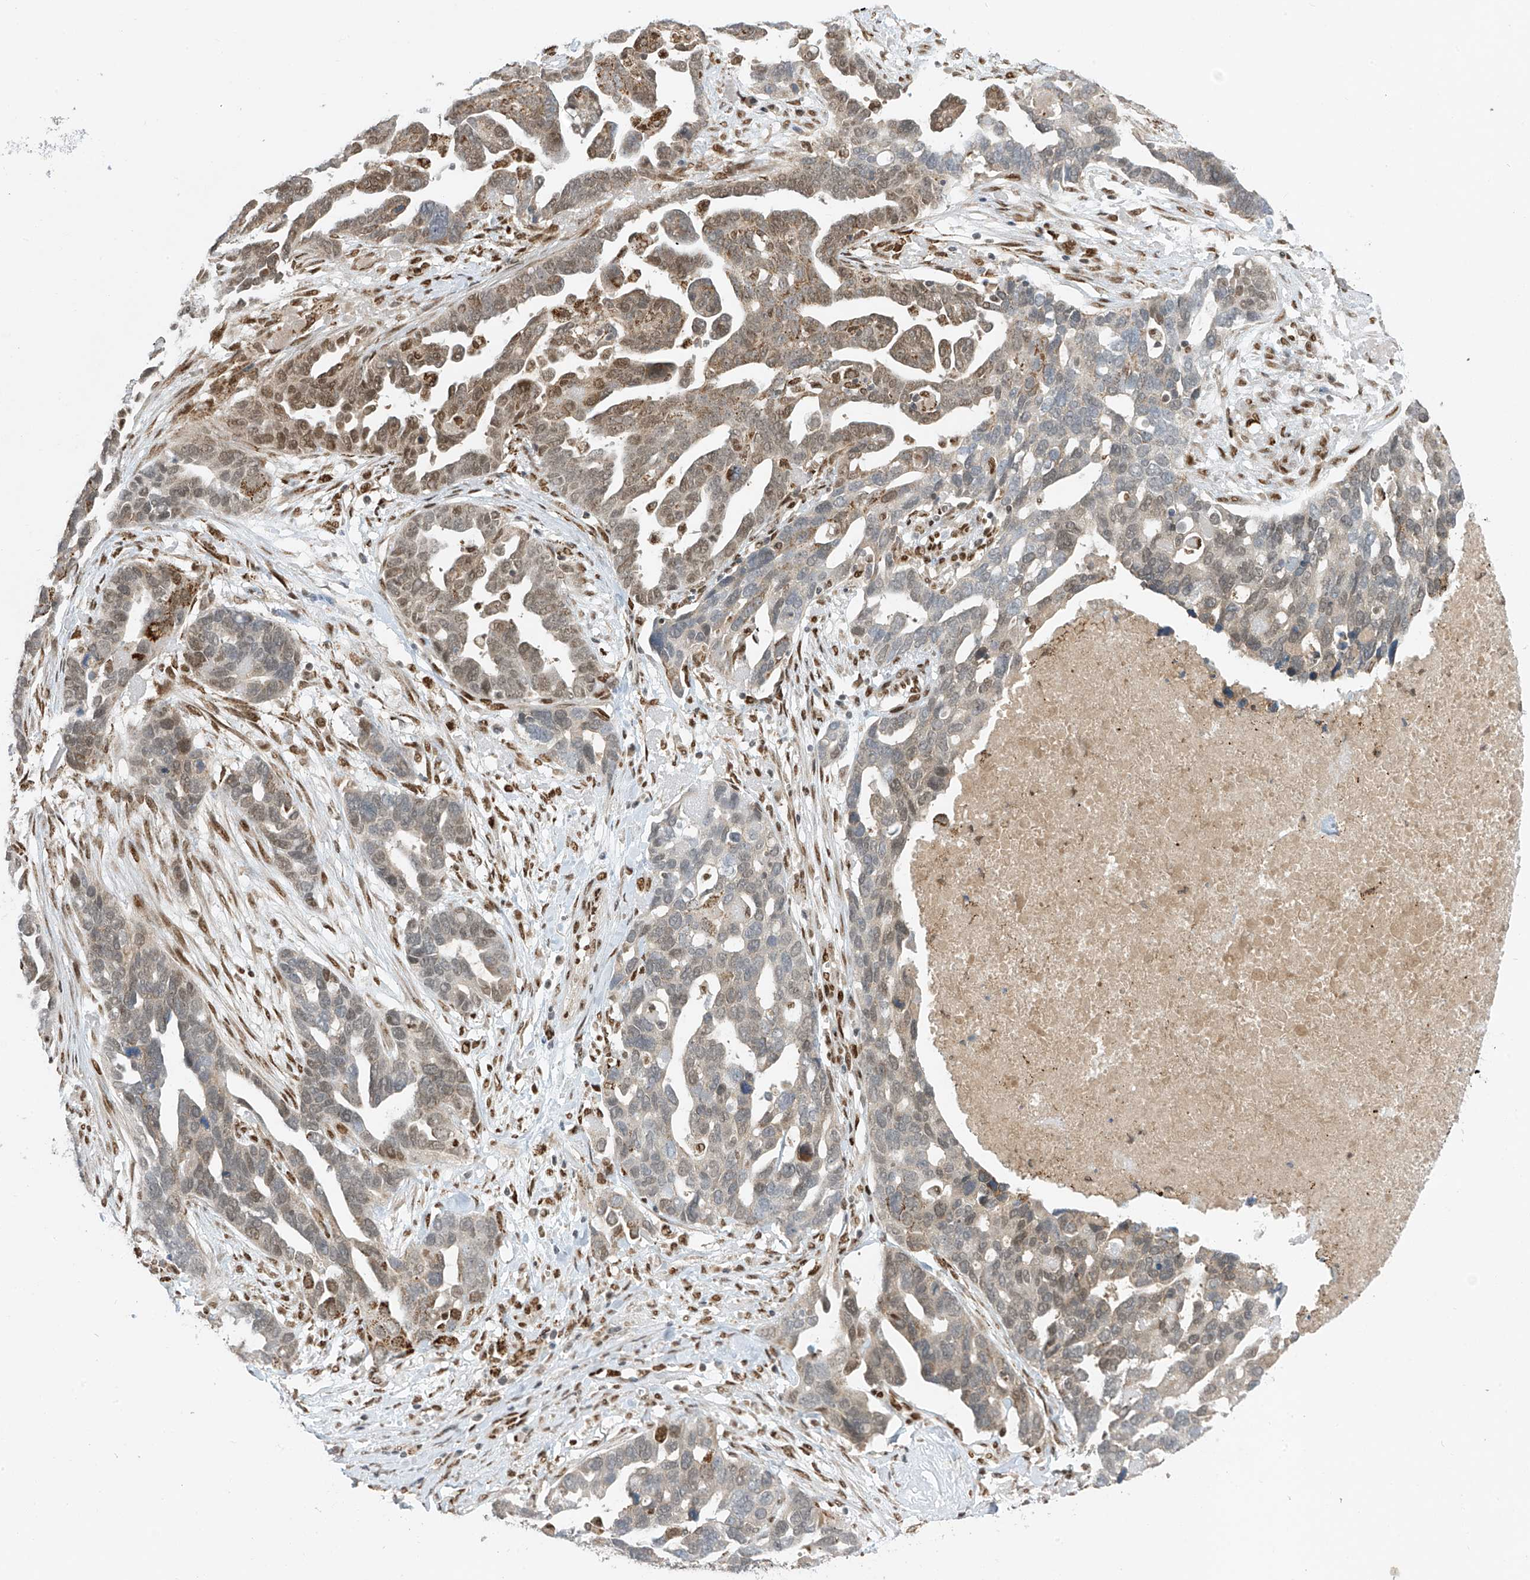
{"staining": {"intensity": "moderate", "quantity": "25%-75%", "location": "nuclear"}, "tissue": "ovarian cancer", "cell_type": "Tumor cells", "image_type": "cancer", "snomed": [{"axis": "morphology", "description": "Cystadenocarcinoma, serous, NOS"}, {"axis": "topography", "description": "Ovary"}], "caption": "Protein expression analysis of human ovarian serous cystadenocarcinoma reveals moderate nuclear positivity in about 25%-75% of tumor cells. (Stains: DAB in brown, nuclei in blue, Microscopy: brightfield microscopy at high magnification).", "gene": "PM20D2", "patient": {"sex": "female", "age": 54}}